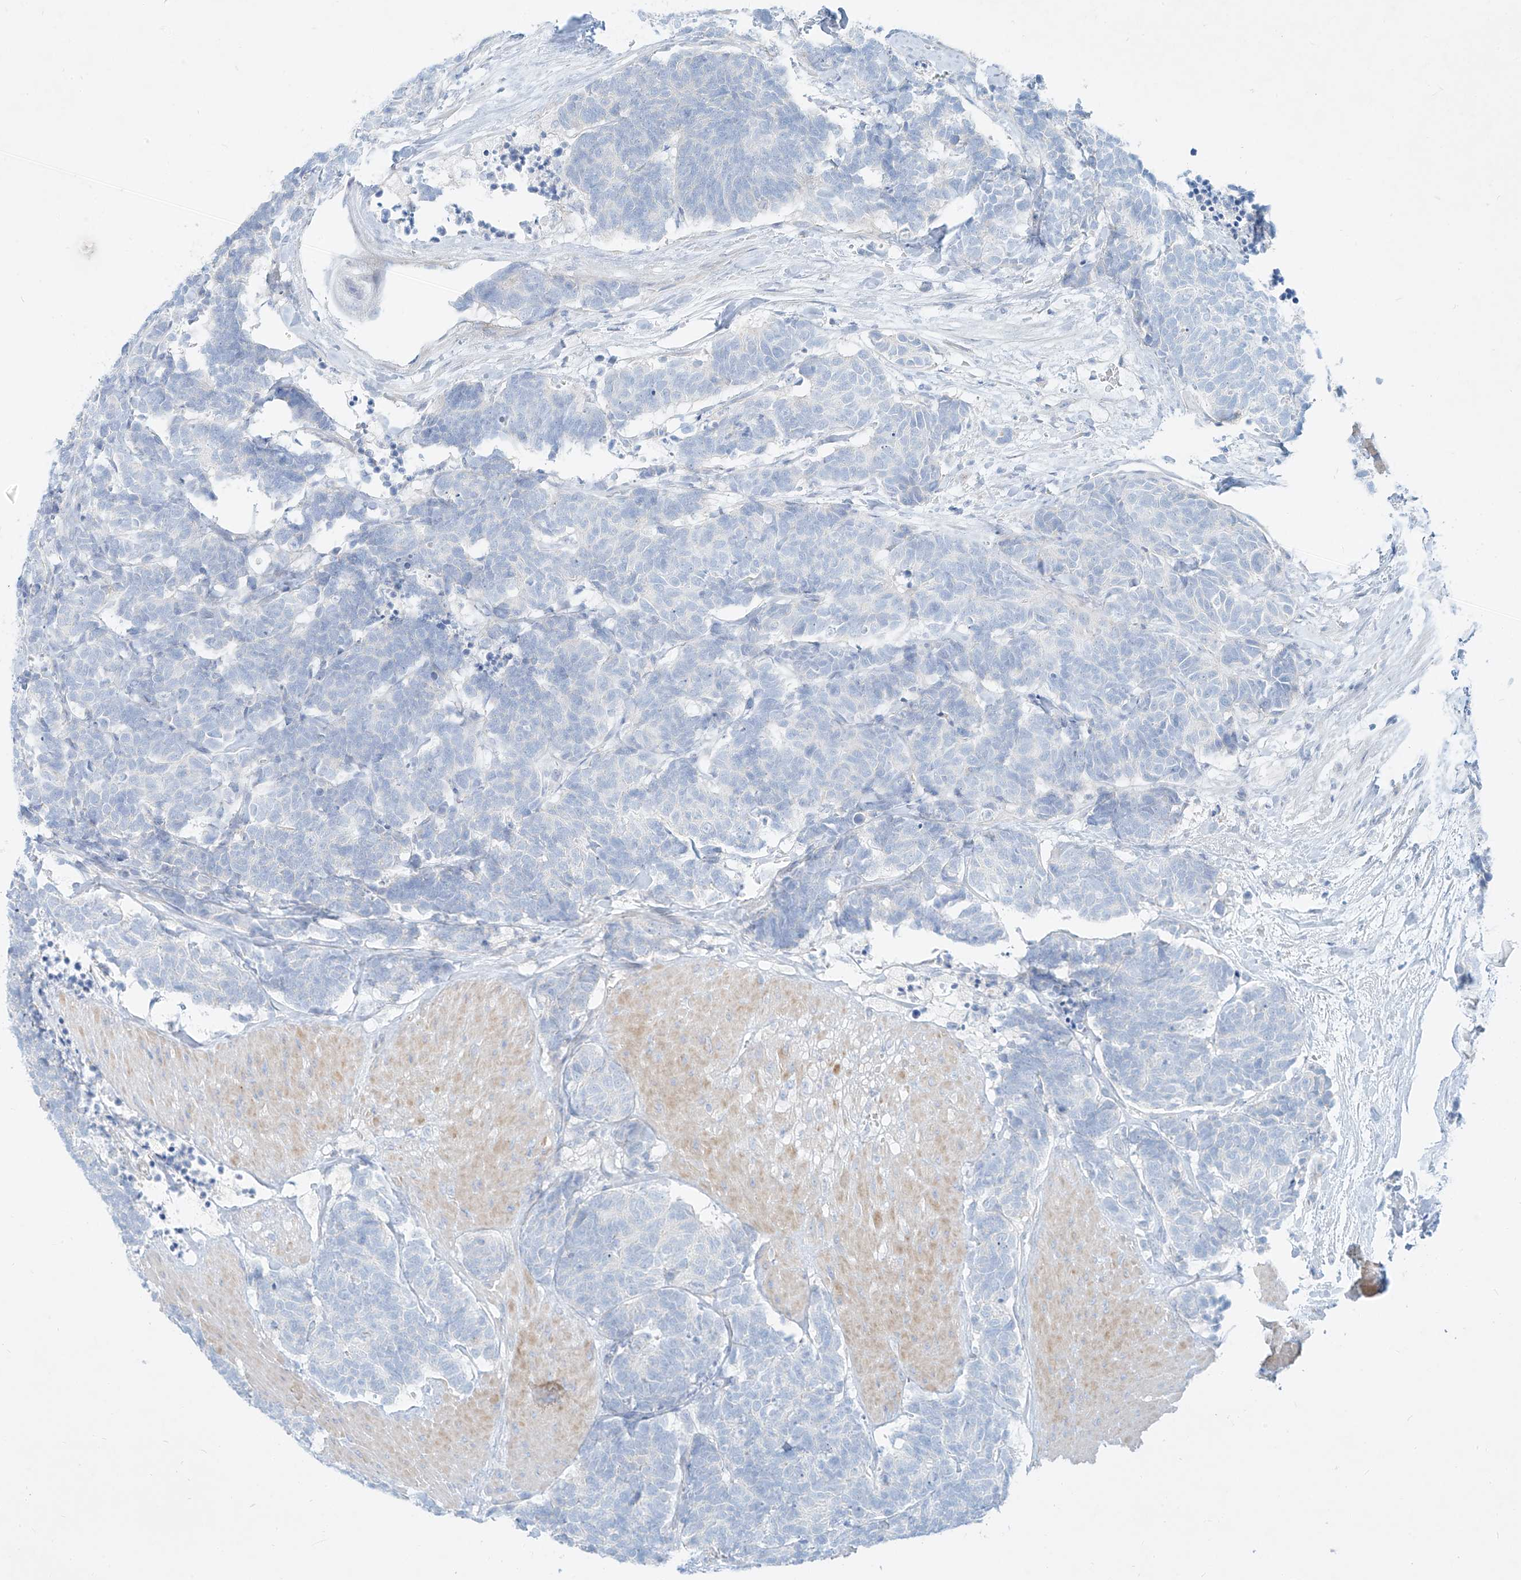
{"staining": {"intensity": "negative", "quantity": "none", "location": "none"}, "tissue": "carcinoid", "cell_type": "Tumor cells", "image_type": "cancer", "snomed": [{"axis": "morphology", "description": "Carcinoma, NOS"}, {"axis": "morphology", "description": "Carcinoid, malignant, NOS"}, {"axis": "topography", "description": "Urinary bladder"}], "caption": "A micrograph of human carcinoma is negative for staining in tumor cells.", "gene": "AJM1", "patient": {"sex": "male", "age": 57}}